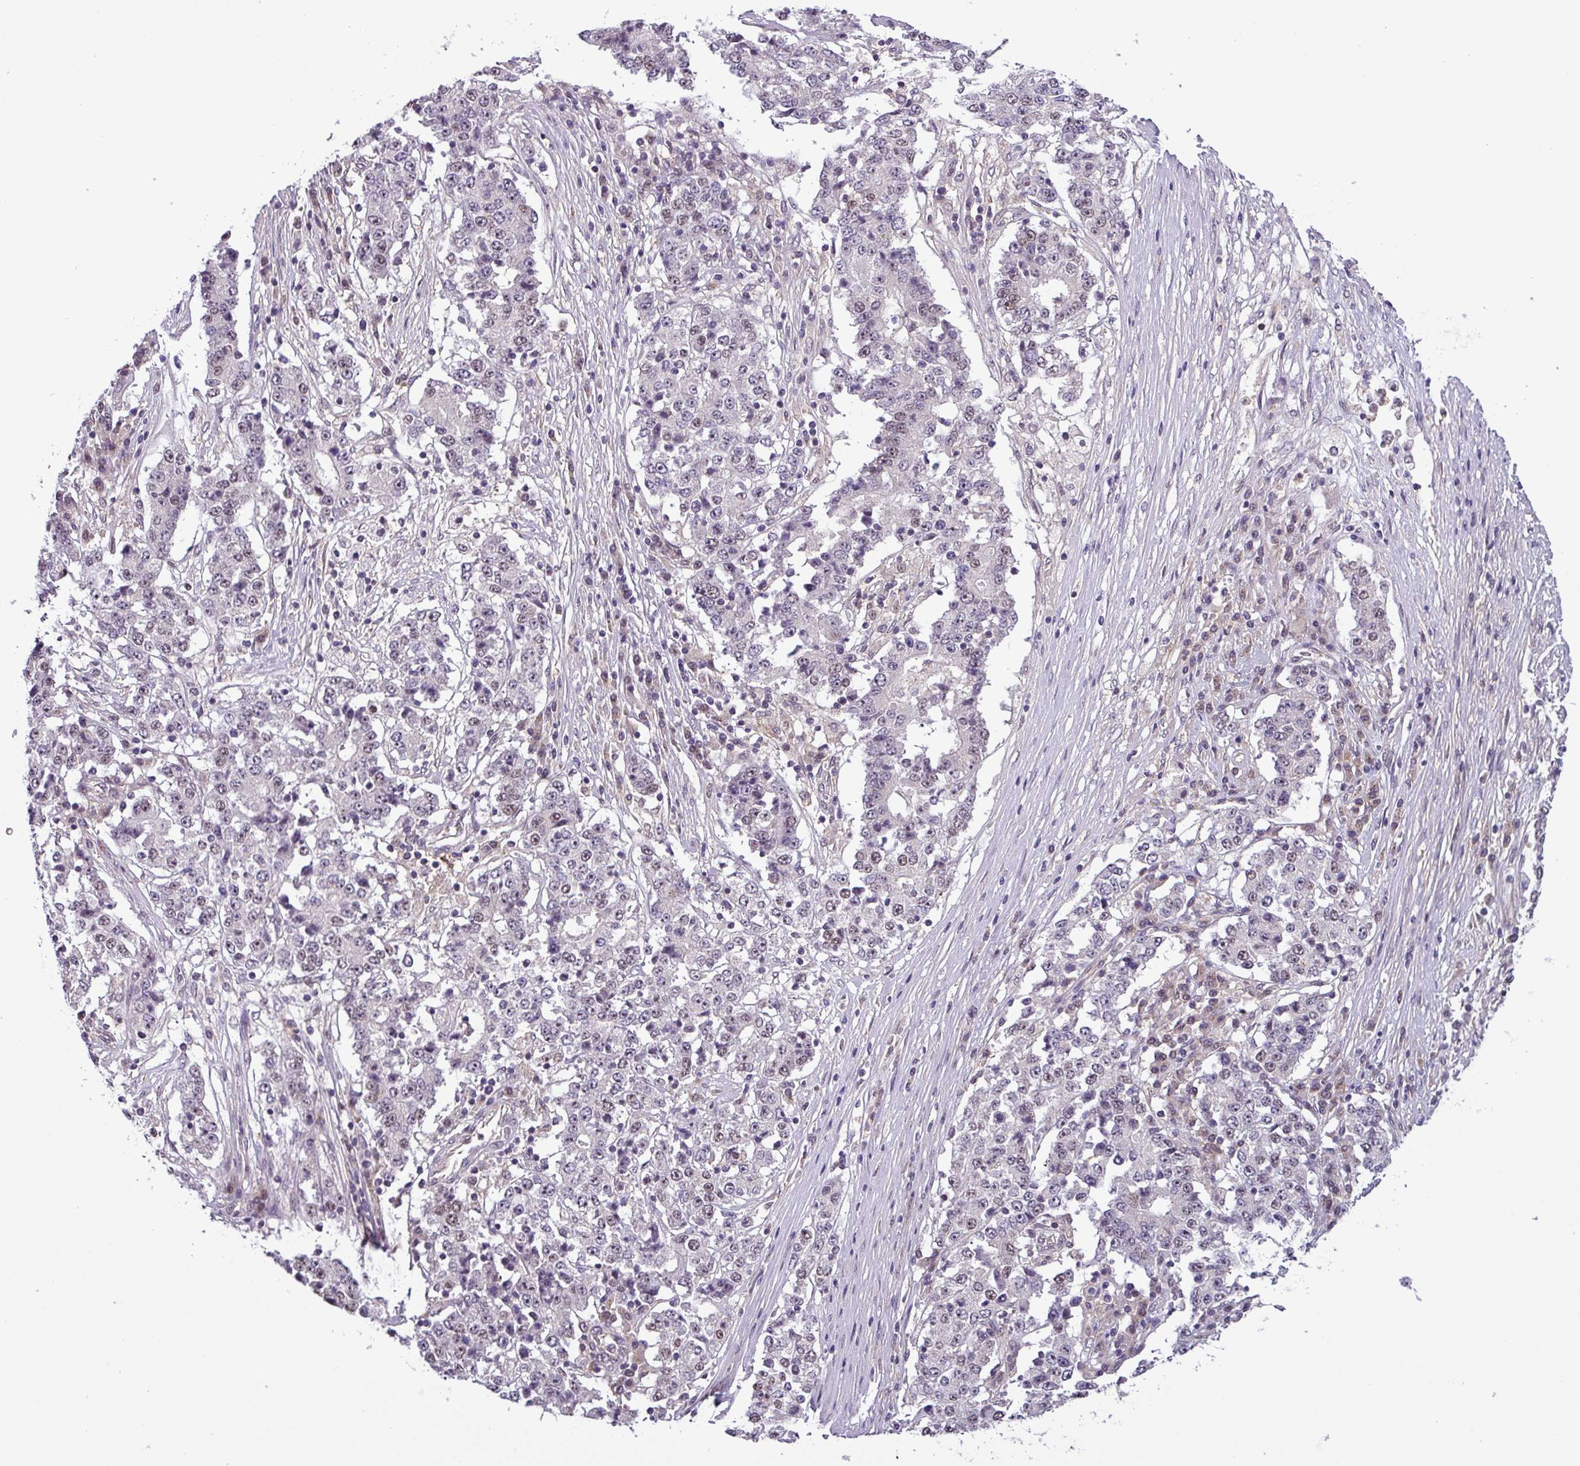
{"staining": {"intensity": "weak", "quantity": "<25%", "location": "nuclear"}, "tissue": "stomach cancer", "cell_type": "Tumor cells", "image_type": "cancer", "snomed": [{"axis": "morphology", "description": "Adenocarcinoma, NOS"}, {"axis": "topography", "description": "Stomach"}], "caption": "IHC histopathology image of neoplastic tissue: stomach adenocarcinoma stained with DAB exhibits no significant protein staining in tumor cells.", "gene": "NPFFR1", "patient": {"sex": "male", "age": 59}}